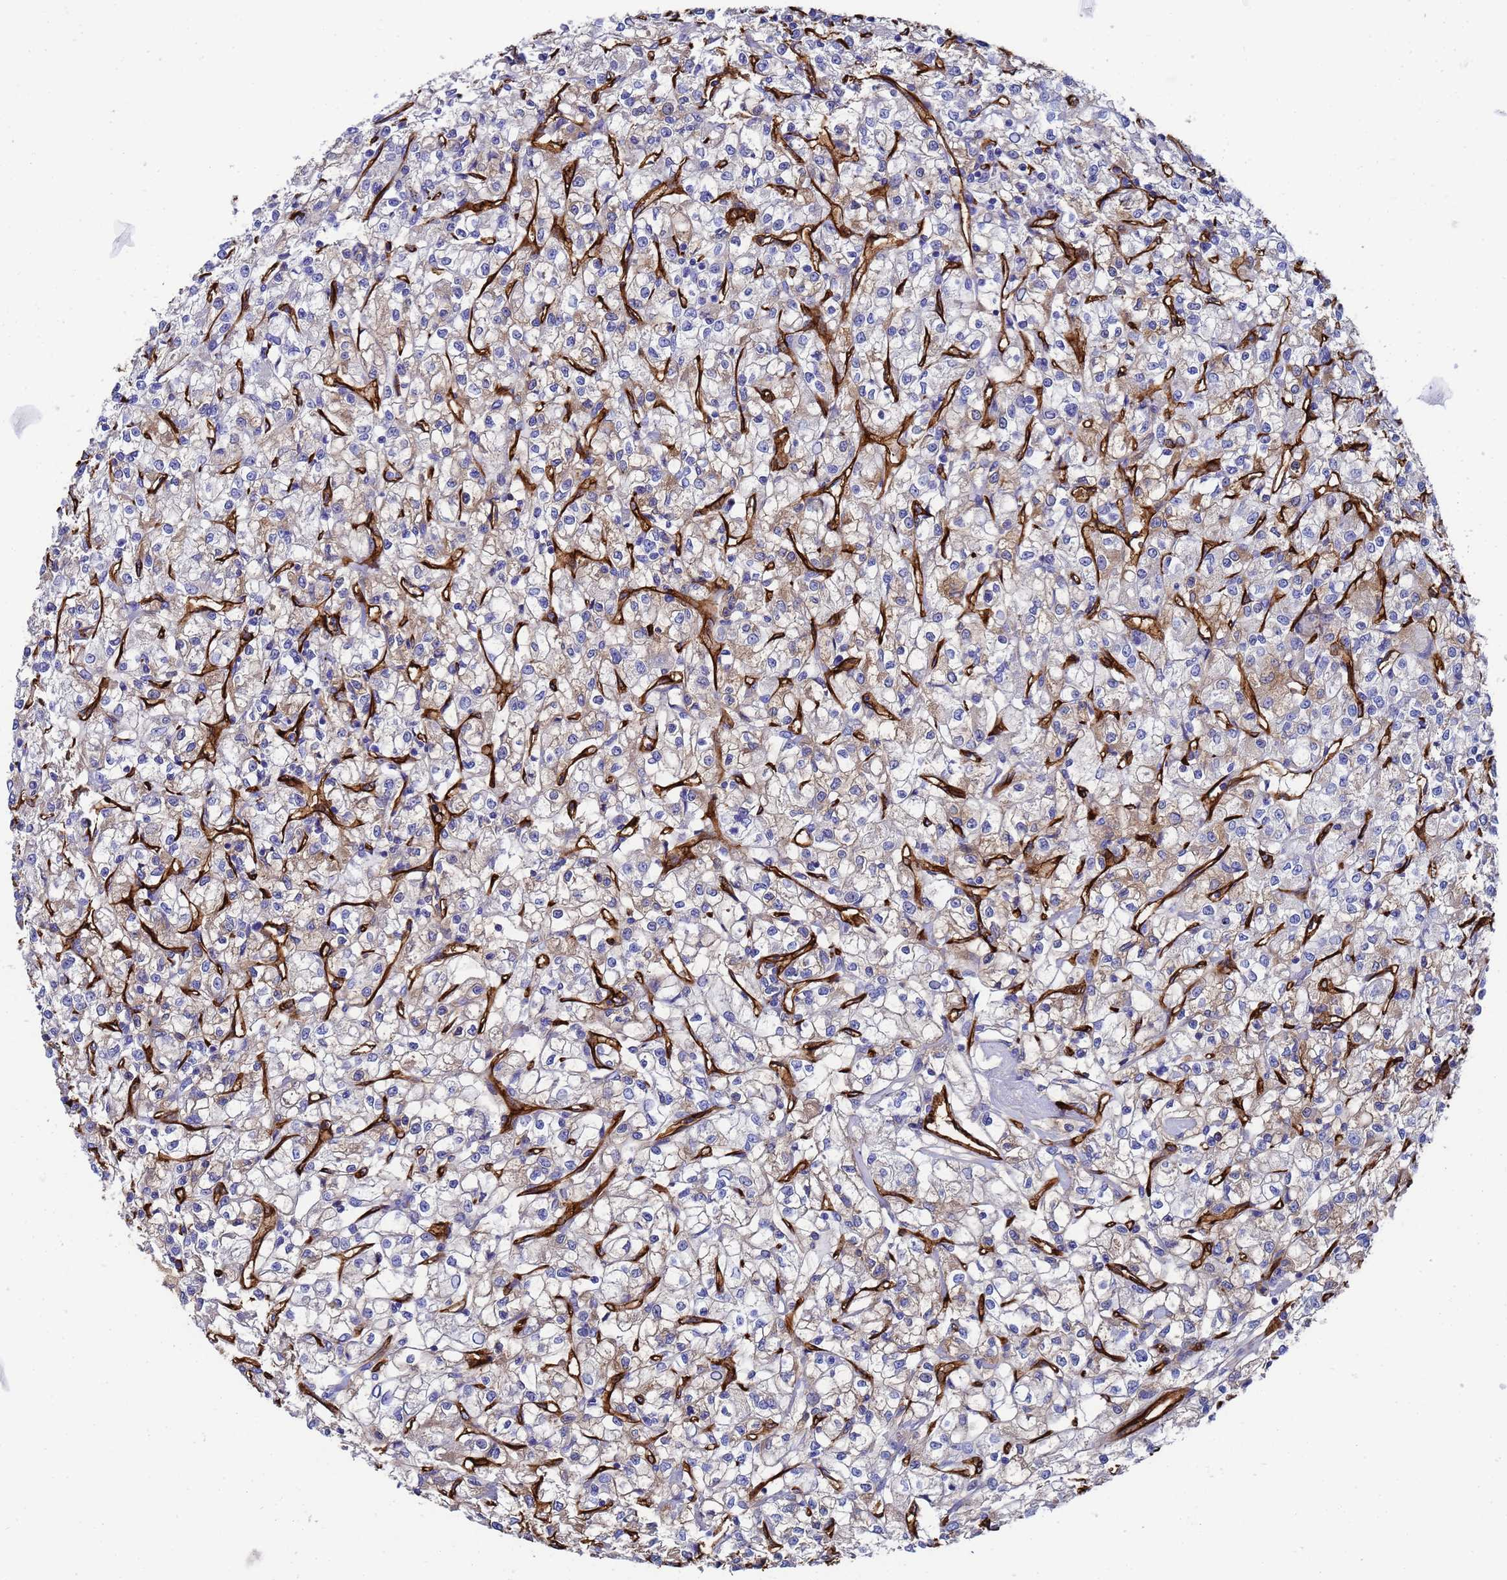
{"staining": {"intensity": "weak", "quantity": "<25%", "location": "cytoplasmic/membranous"}, "tissue": "renal cancer", "cell_type": "Tumor cells", "image_type": "cancer", "snomed": [{"axis": "morphology", "description": "Adenocarcinoma, NOS"}, {"axis": "topography", "description": "Kidney"}], "caption": "This is an IHC histopathology image of renal cancer. There is no expression in tumor cells.", "gene": "ADIPOQ", "patient": {"sex": "female", "age": 59}}